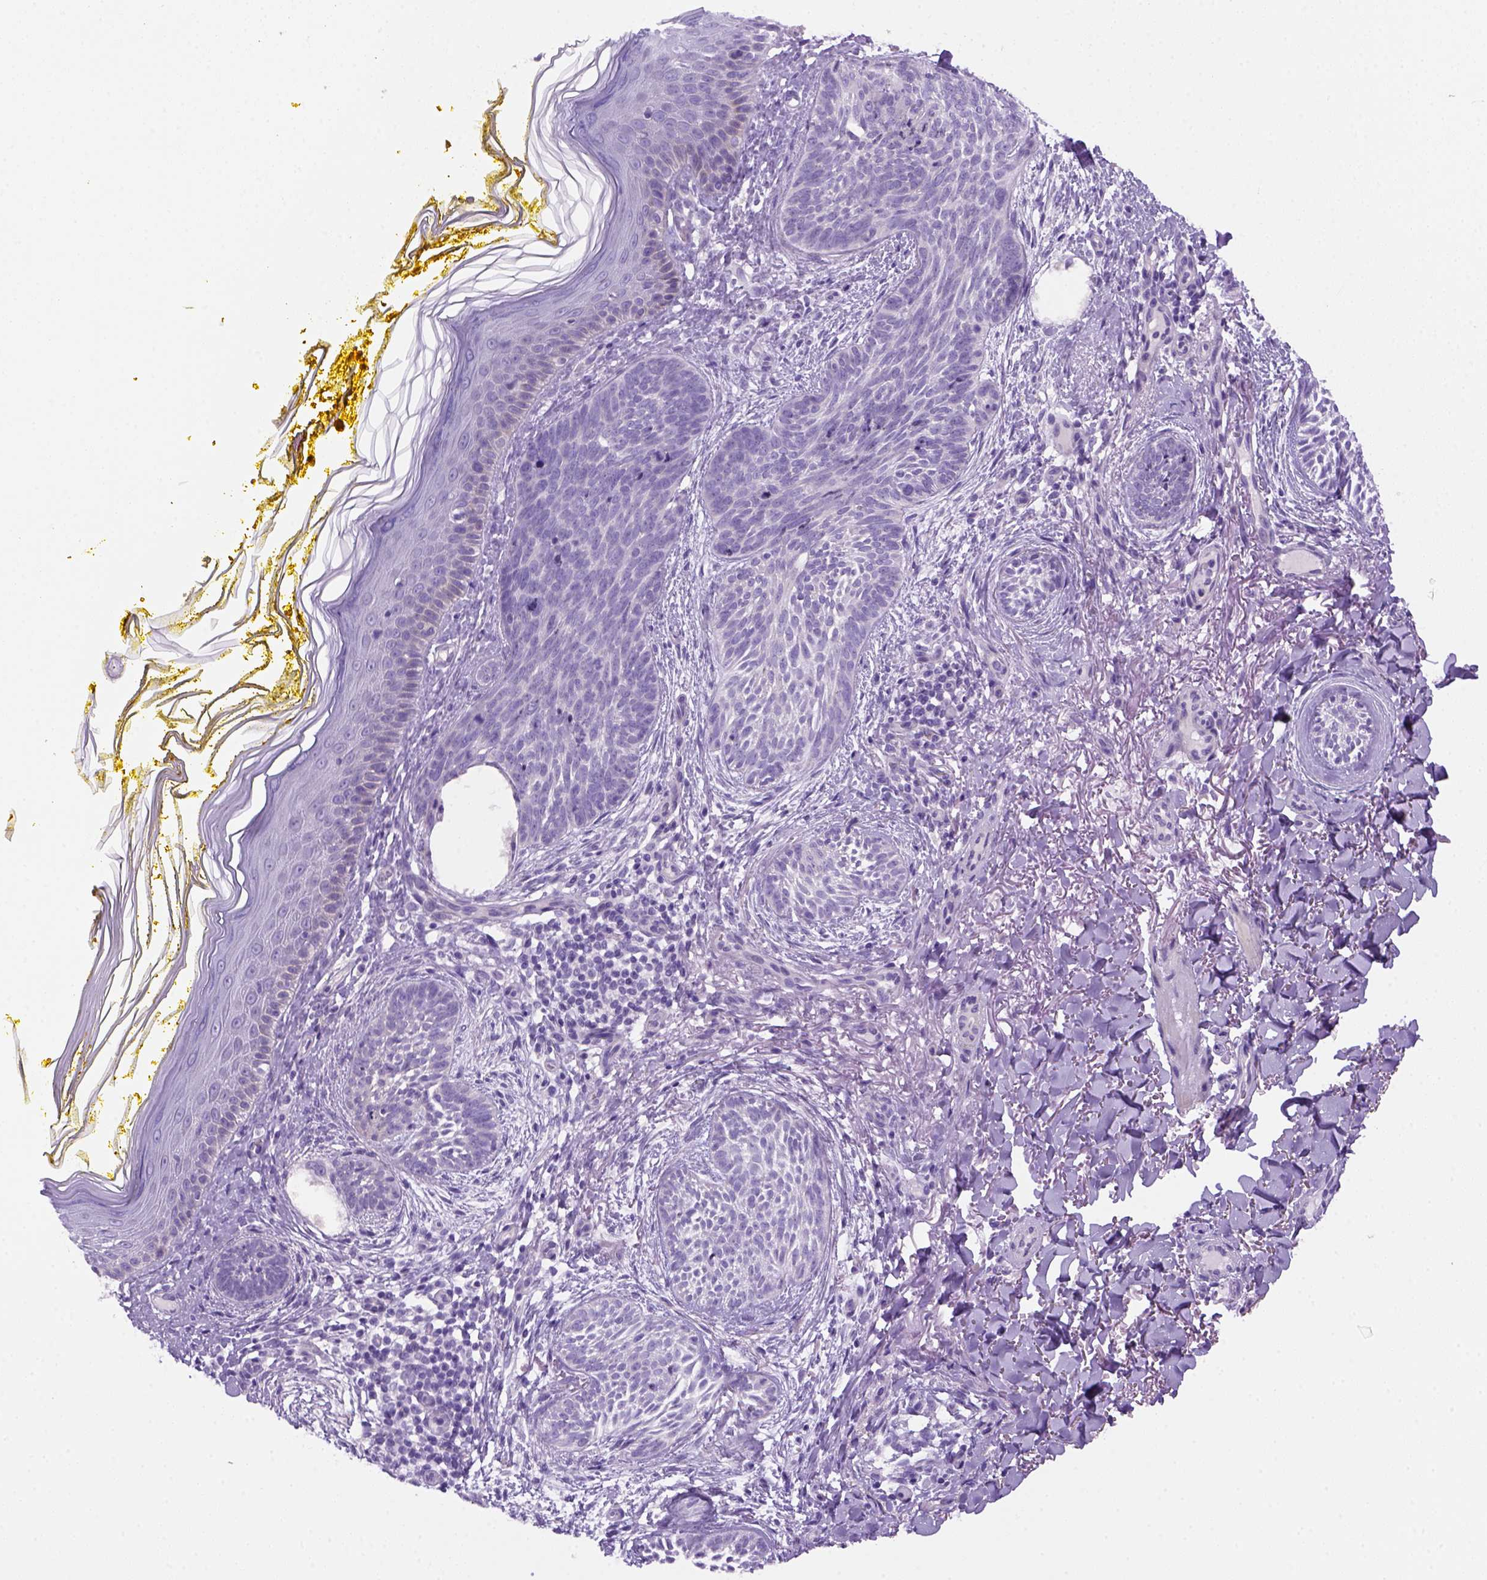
{"staining": {"intensity": "negative", "quantity": "none", "location": "none"}, "tissue": "skin cancer", "cell_type": "Tumor cells", "image_type": "cancer", "snomed": [{"axis": "morphology", "description": "Basal cell carcinoma"}, {"axis": "topography", "description": "Skin"}], "caption": "Image shows no protein expression in tumor cells of skin basal cell carcinoma tissue.", "gene": "DNAH11", "patient": {"sex": "female", "age": 68}}